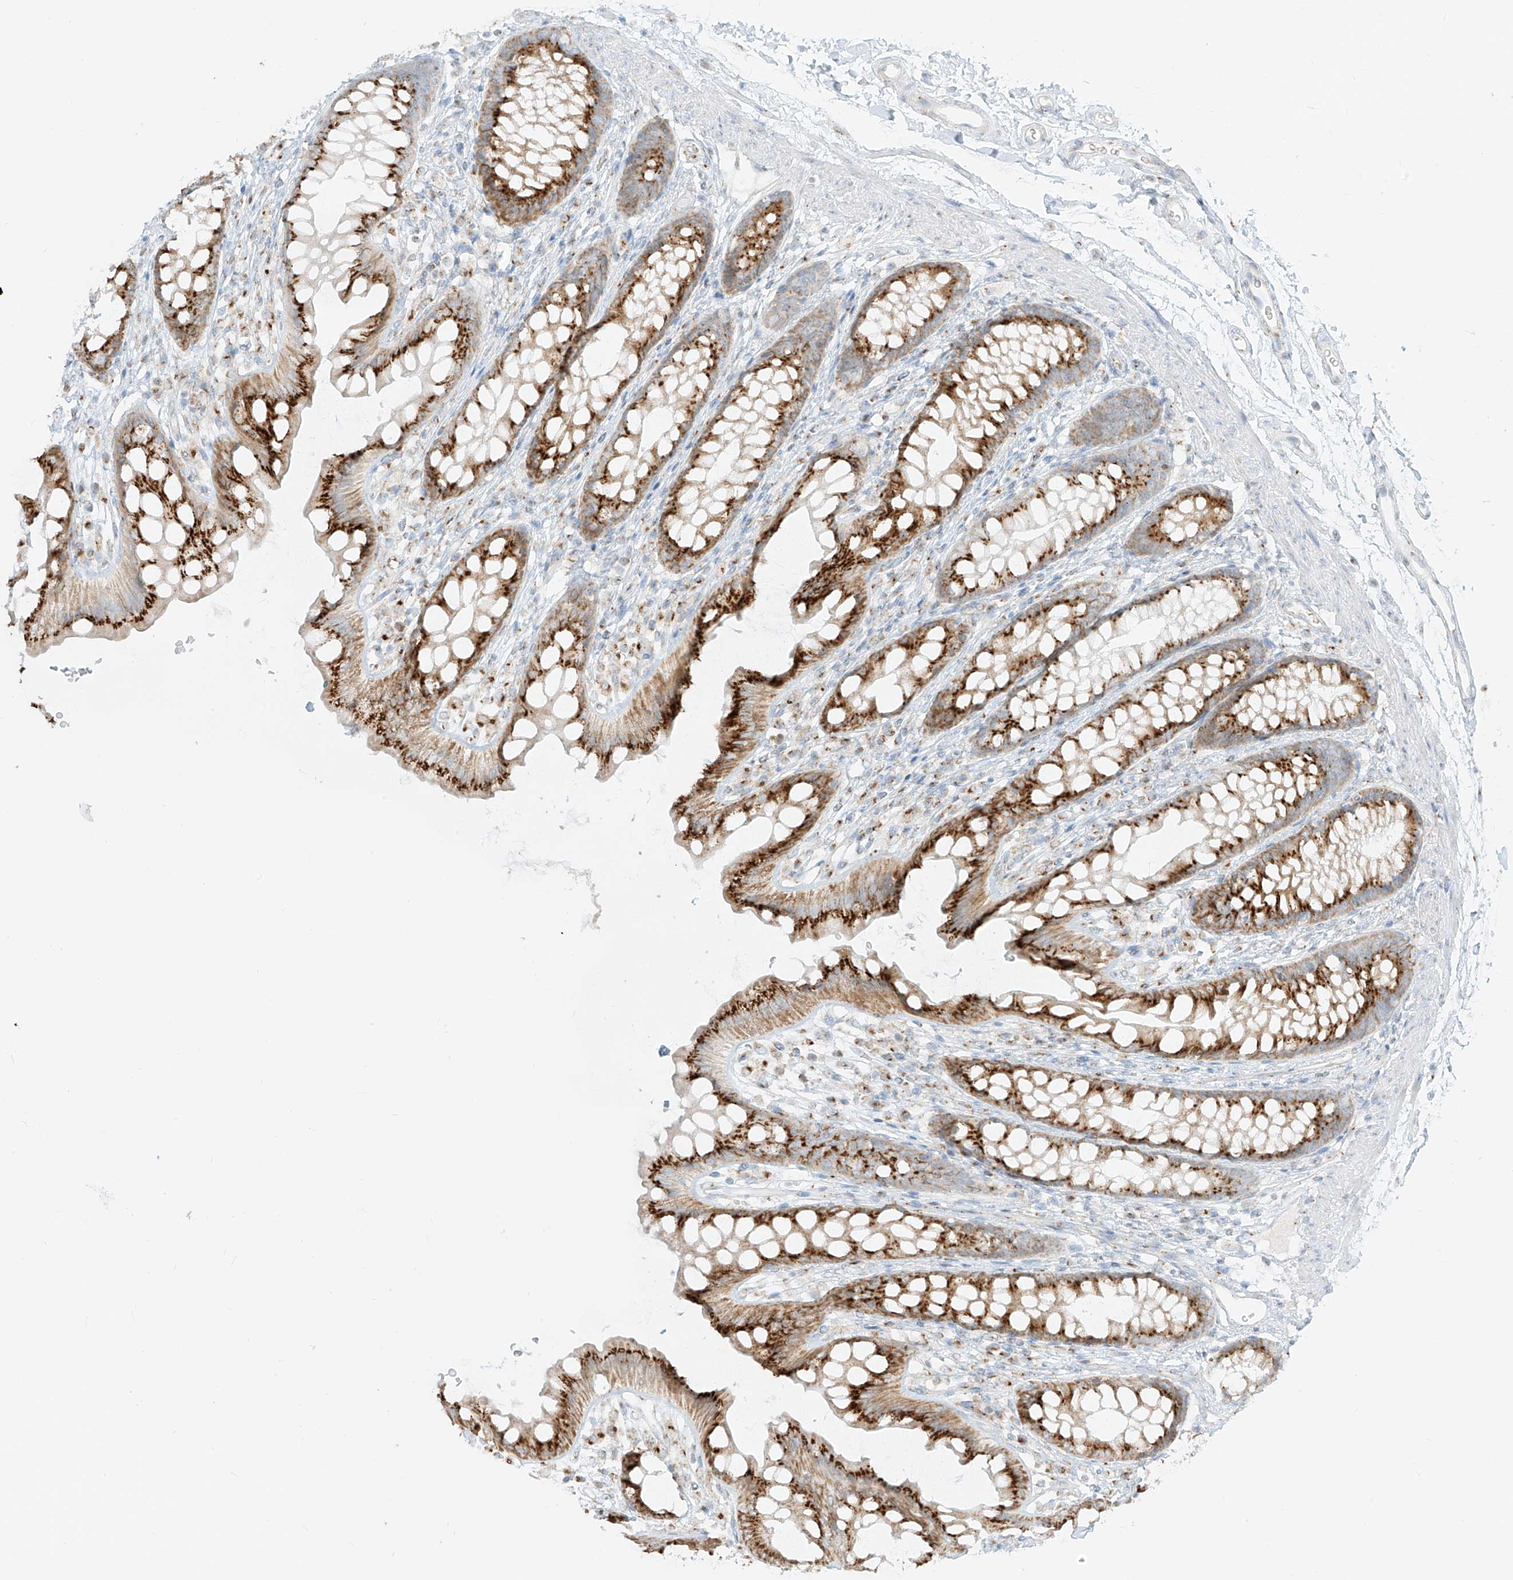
{"staining": {"intensity": "strong", "quantity": ">75%", "location": "cytoplasmic/membranous"}, "tissue": "rectum", "cell_type": "Glandular cells", "image_type": "normal", "snomed": [{"axis": "morphology", "description": "Normal tissue, NOS"}, {"axis": "topography", "description": "Rectum"}], "caption": "This image shows benign rectum stained with IHC to label a protein in brown. The cytoplasmic/membranous of glandular cells show strong positivity for the protein. Nuclei are counter-stained blue.", "gene": "TMEM87B", "patient": {"sex": "female", "age": 65}}